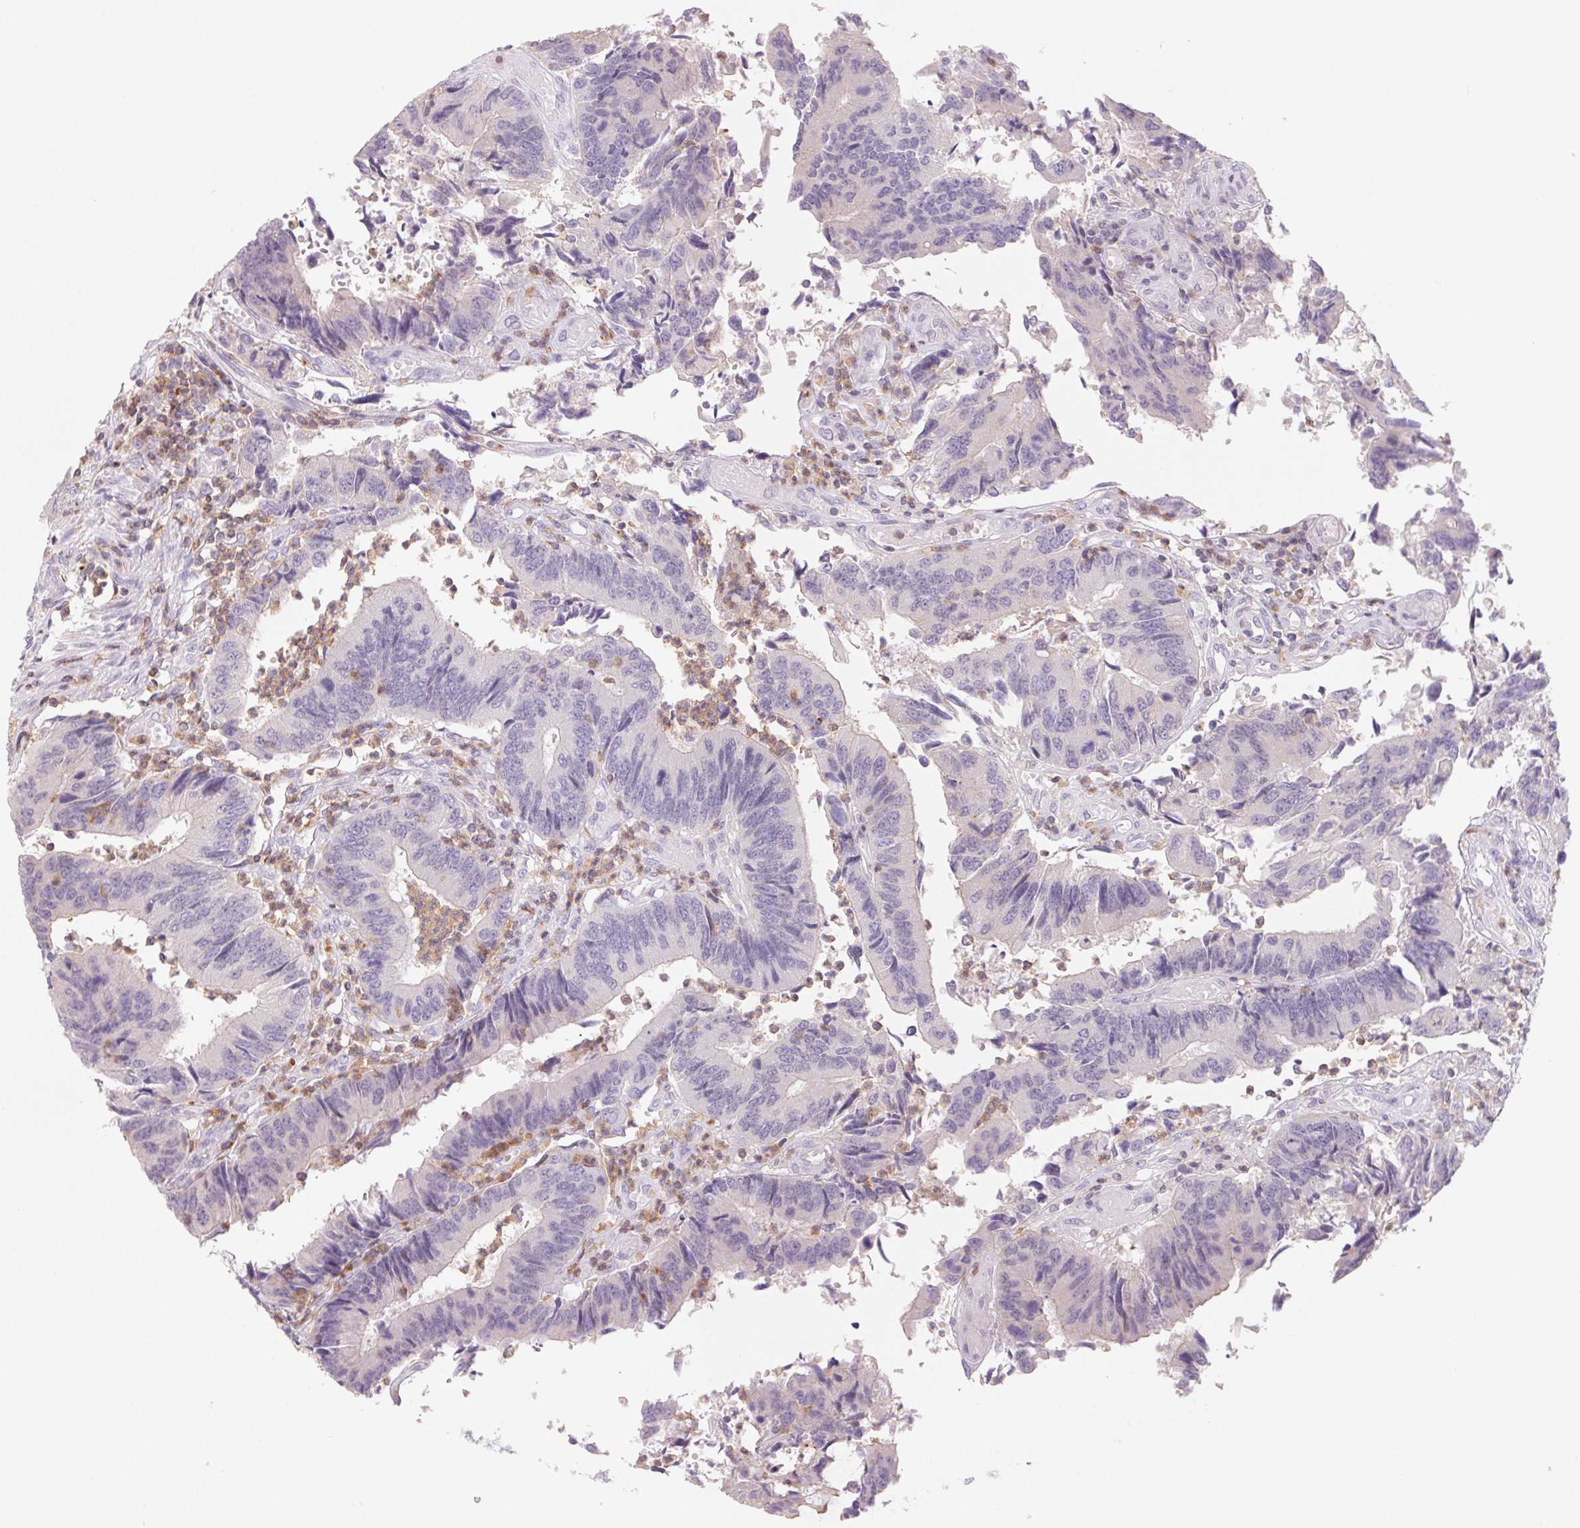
{"staining": {"intensity": "negative", "quantity": "none", "location": "none"}, "tissue": "colorectal cancer", "cell_type": "Tumor cells", "image_type": "cancer", "snomed": [{"axis": "morphology", "description": "Adenocarcinoma, NOS"}, {"axis": "topography", "description": "Colon"}], "caption": "Protein analysis of colorectal cancer (adenocarcinoma) exhibits no significant staining in tumor cells.", "gene": "KIF26A", "patient": {"sex": "female", "age": 67}}